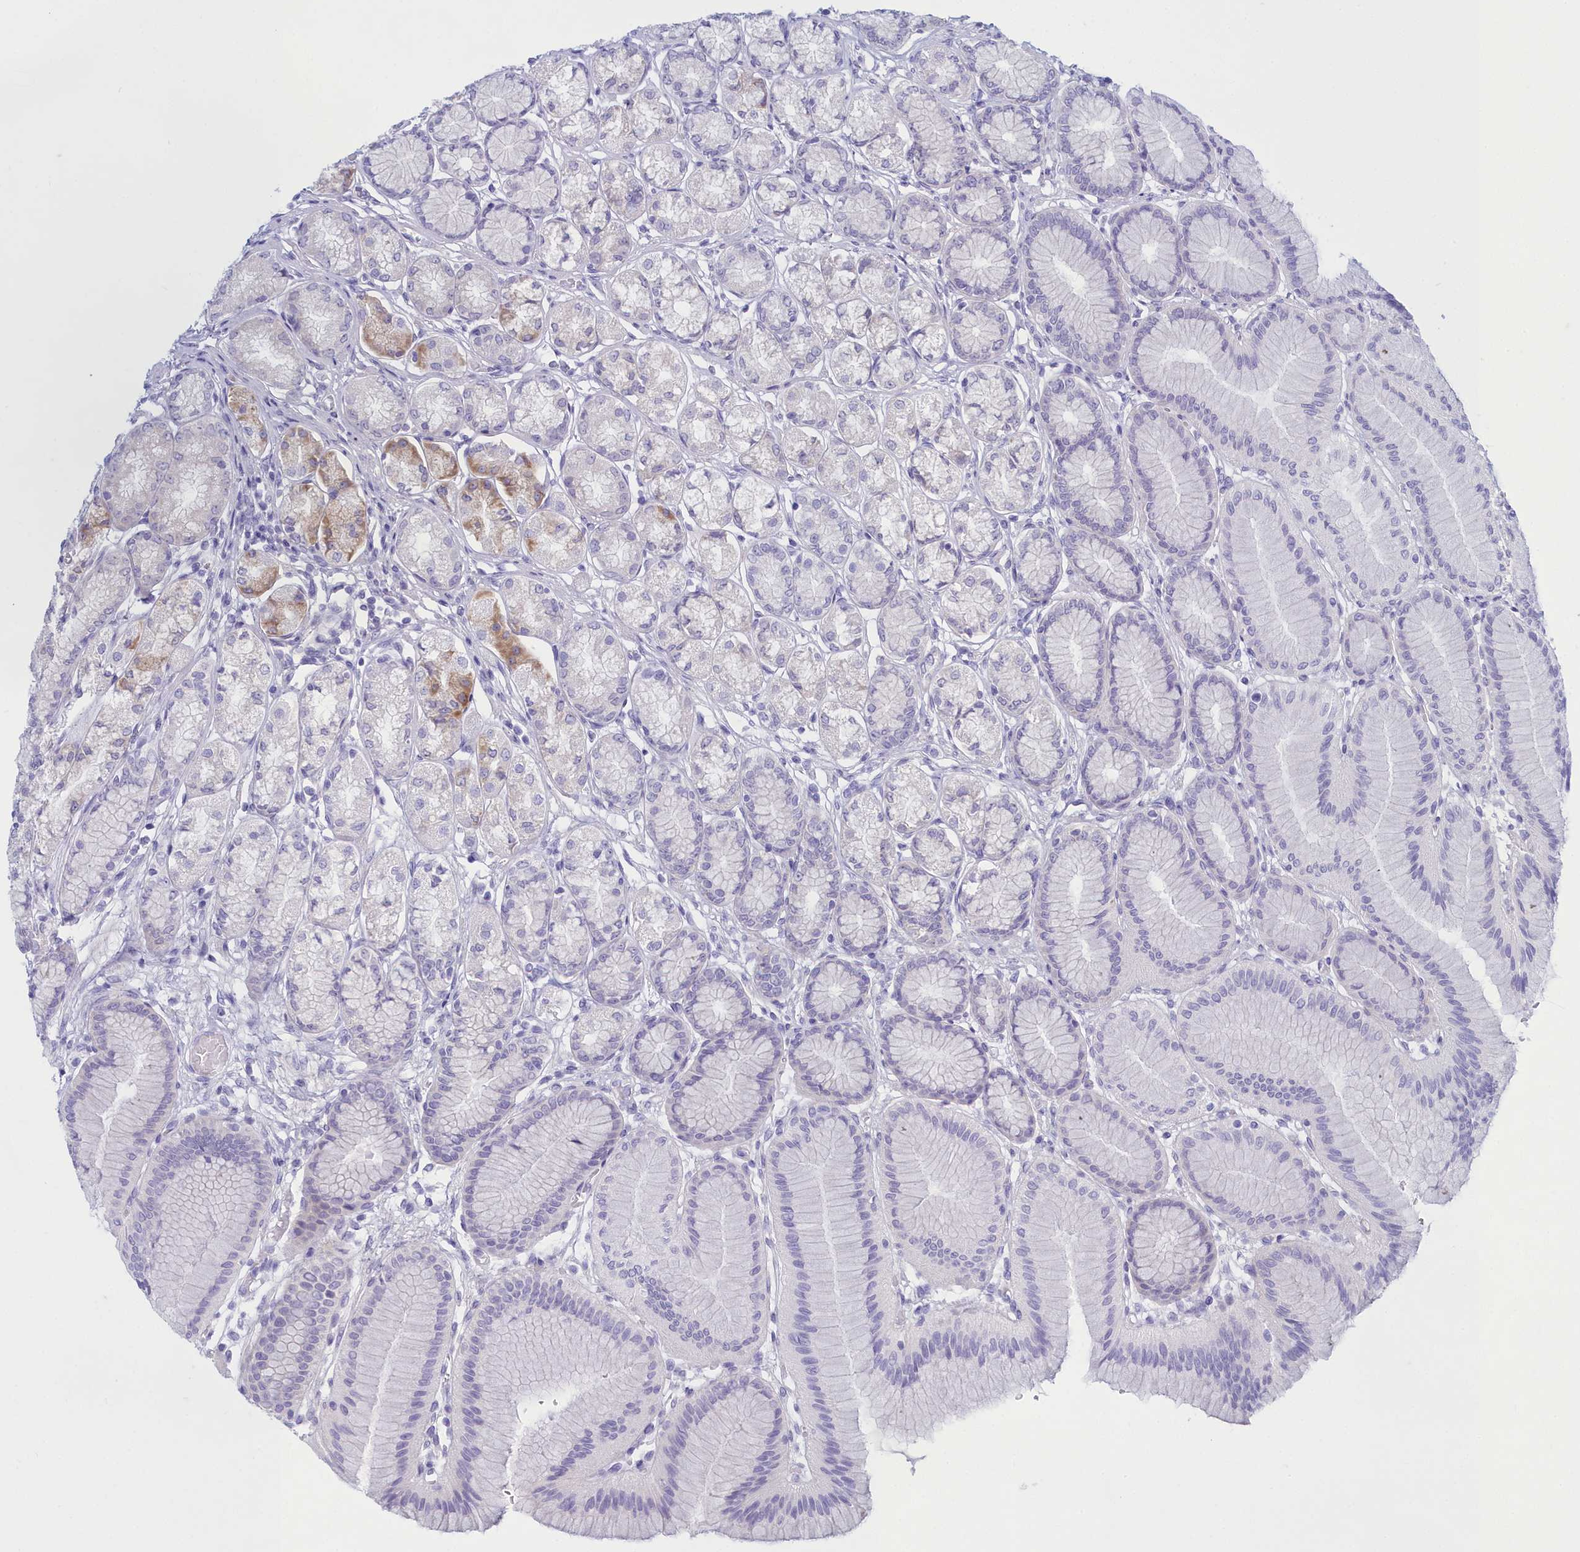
{"staining": {"intensity": "moderate", "quantity": "25%-75%", "location": "cytoplasmic/membranous"}, "tissue": "stomach", "cell_type": "Glandular cells", "image_type": "normal", "snomed": [{"axis": "morphology", "description": "Normal tissue, NOS"}, {"axis": "morphology", "description": "Adenocarcinoma, NOS"}, {"axis": "morphology", "description": "Adenocarcinoma, High grade"}, {"axis": "topography", "description": "Stomach, upper"}, {"axis": "topography", "description": "Stomach"}], "caption": "A histopathology image showing moderate cytoplasmic/membranous expression in approximately 25%-75% of glandular cells in unremarkable stomach, as visualized by brown immunohistochemical staining.", "gene": "TMEM97", "patient": {"sex": "female", "age": 65}}